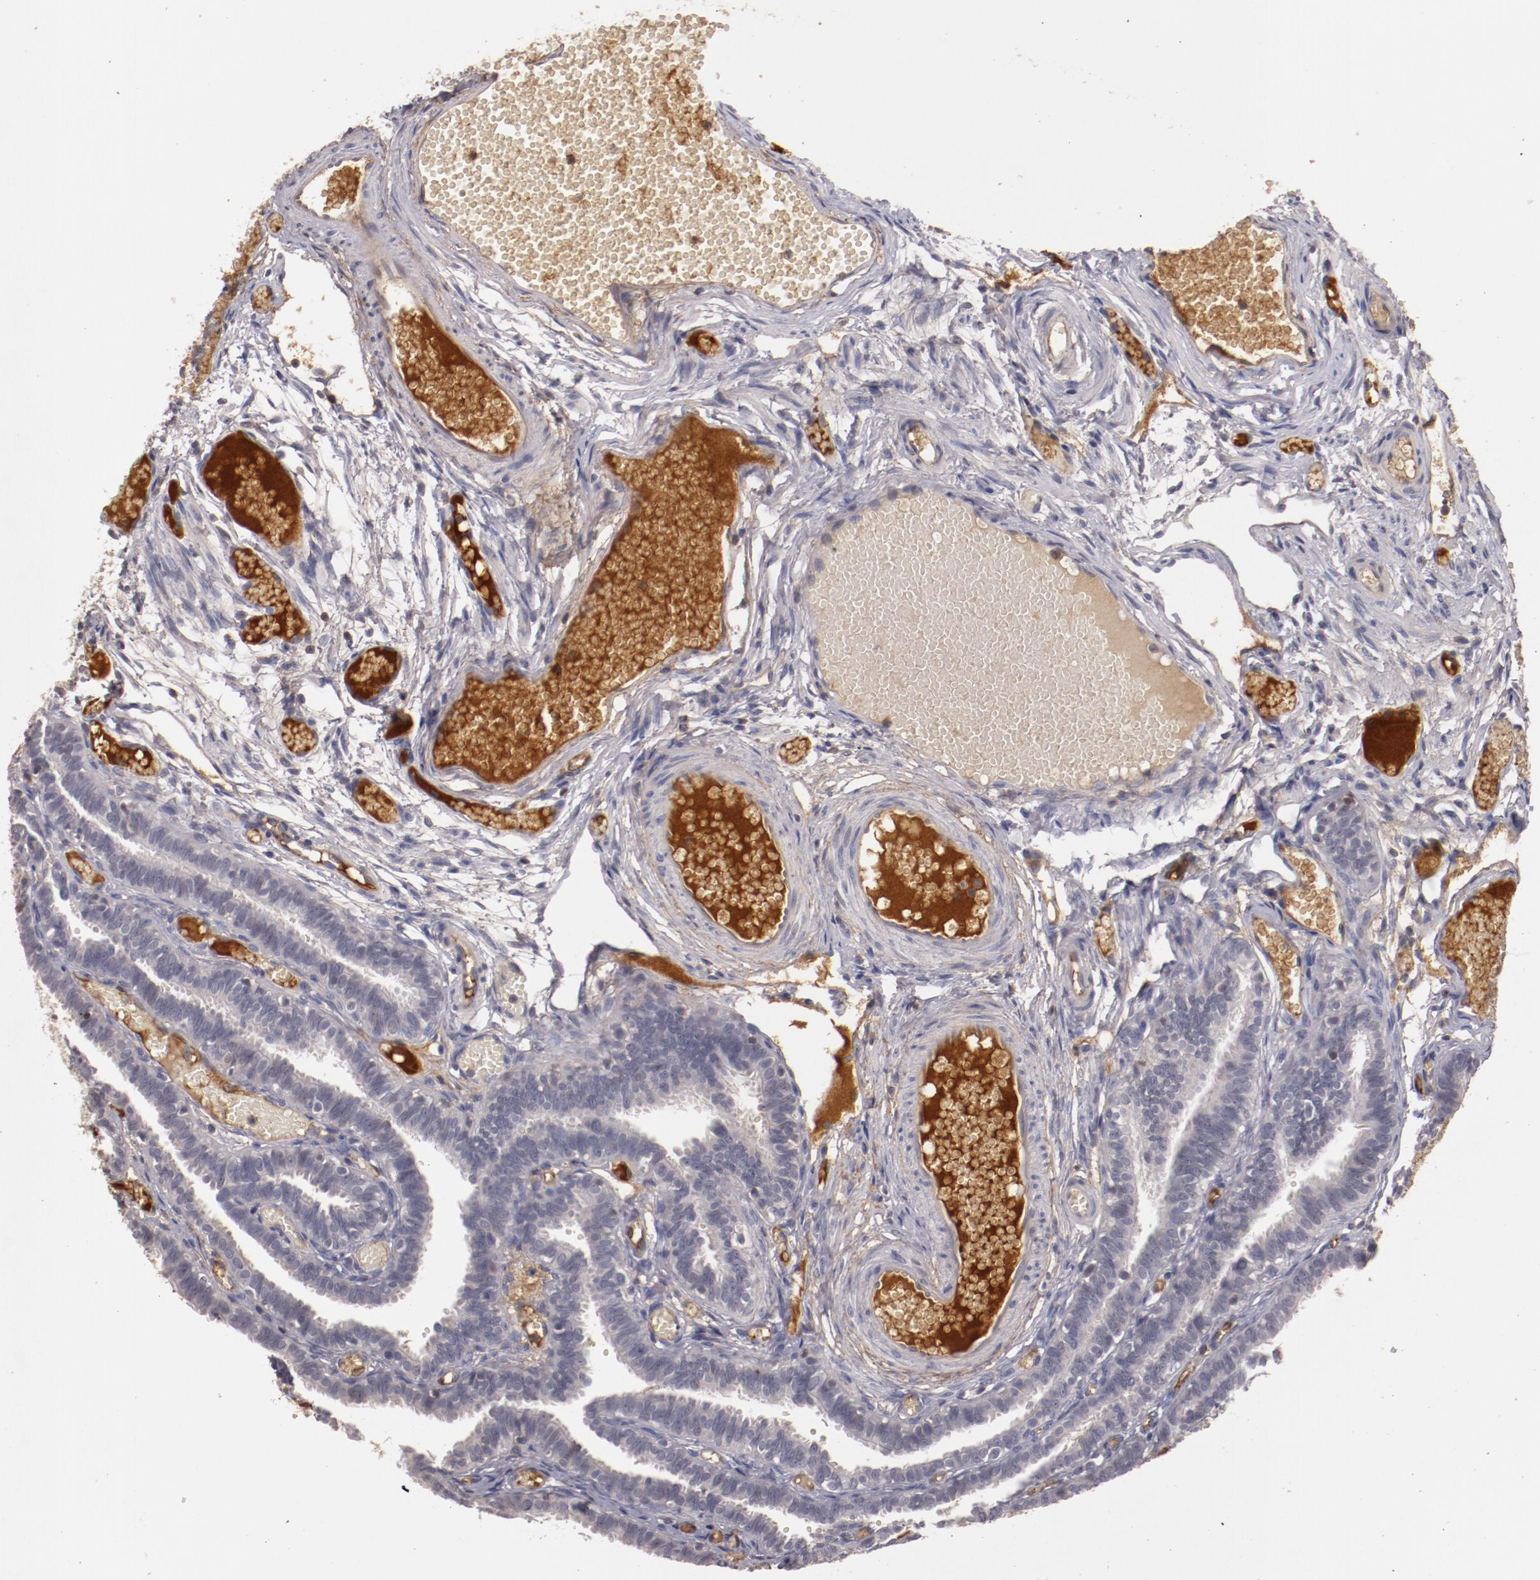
{"staining": {"intensity": "negative", "quantity": "none", "location": "none"}, "tissue": "fallopian tube", "cell_type": "Glandular cells", "image_type": "normal", "snomed": [{"axis": "morphology", "description": "Normal tissue, NOS"}, {"axis": "topography", "description": "Fallopian tube"}], "caption": "A micrograph of fallopian tube stained for a protein demonstrates no brown staining in glandular cells.", "gene": "MBL2", "patient": {"sex": "female", "age": 29}}